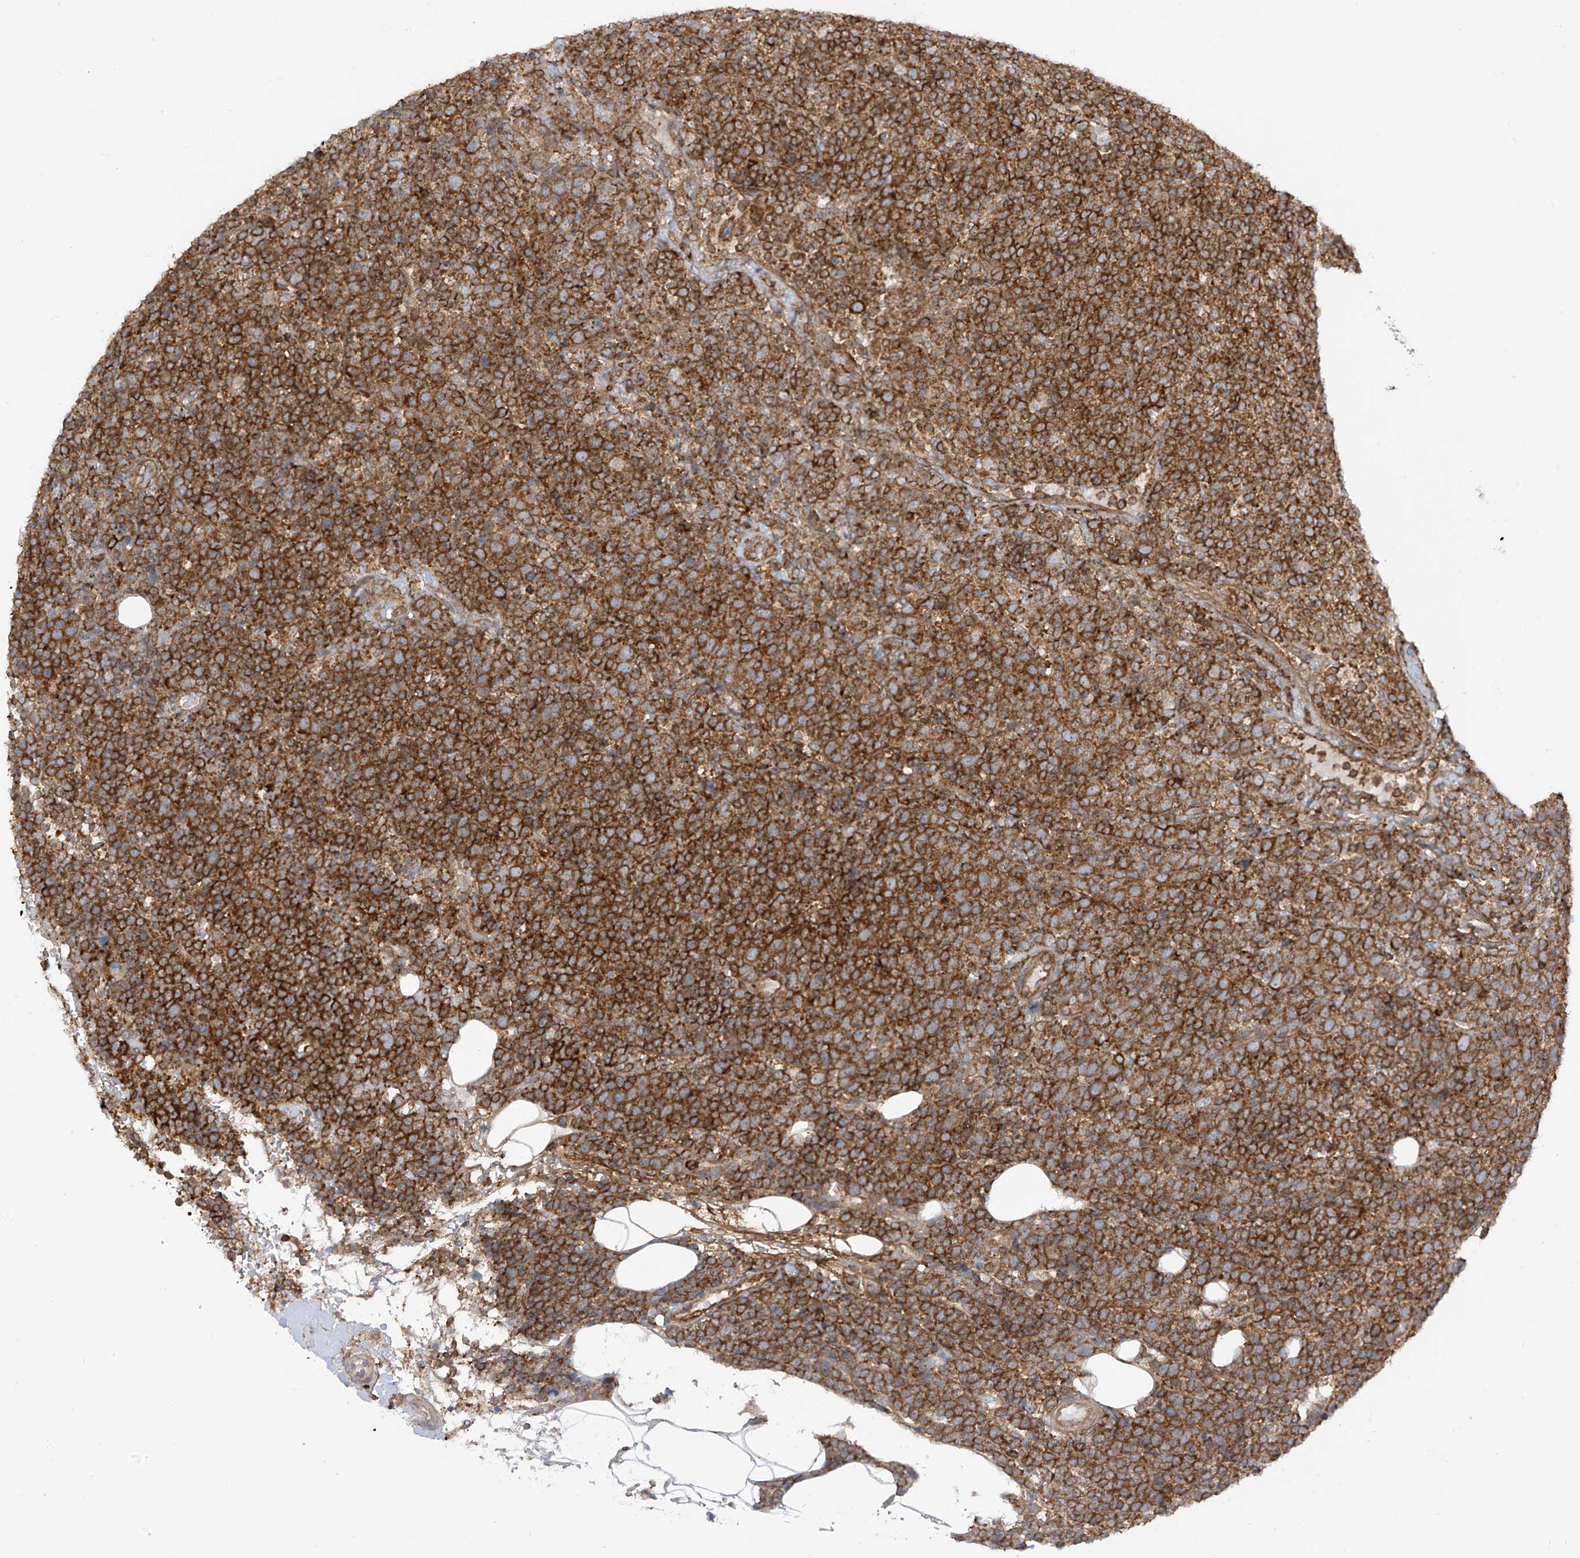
{"staining": {"intensity": "strong", "quantity": ">75%", "location": "cytoplasmic/membranous"}, "tissue": "lymphoma", "cell_type": "Tumor cells", "image_type": "cancer", "snomed": [{"axis": "morphology", "description": "Malignant lymphoma, non-Hodgkin's type, High grade"}, {"axis": "topography", "description": "Lymph node"}], "caption": "The image exhibits staining of malignant lymphoma, non-Hodgkin's type (high-grade), revealing strong cytoplasmic/membranous protein expression (brown color) within tumor cells. Immunohistochemistry (ihc) stains the protein in brown and the nuclei are stained blue.", "gene": "REPS1", "patient": {"sex": "male", "age": 61}}